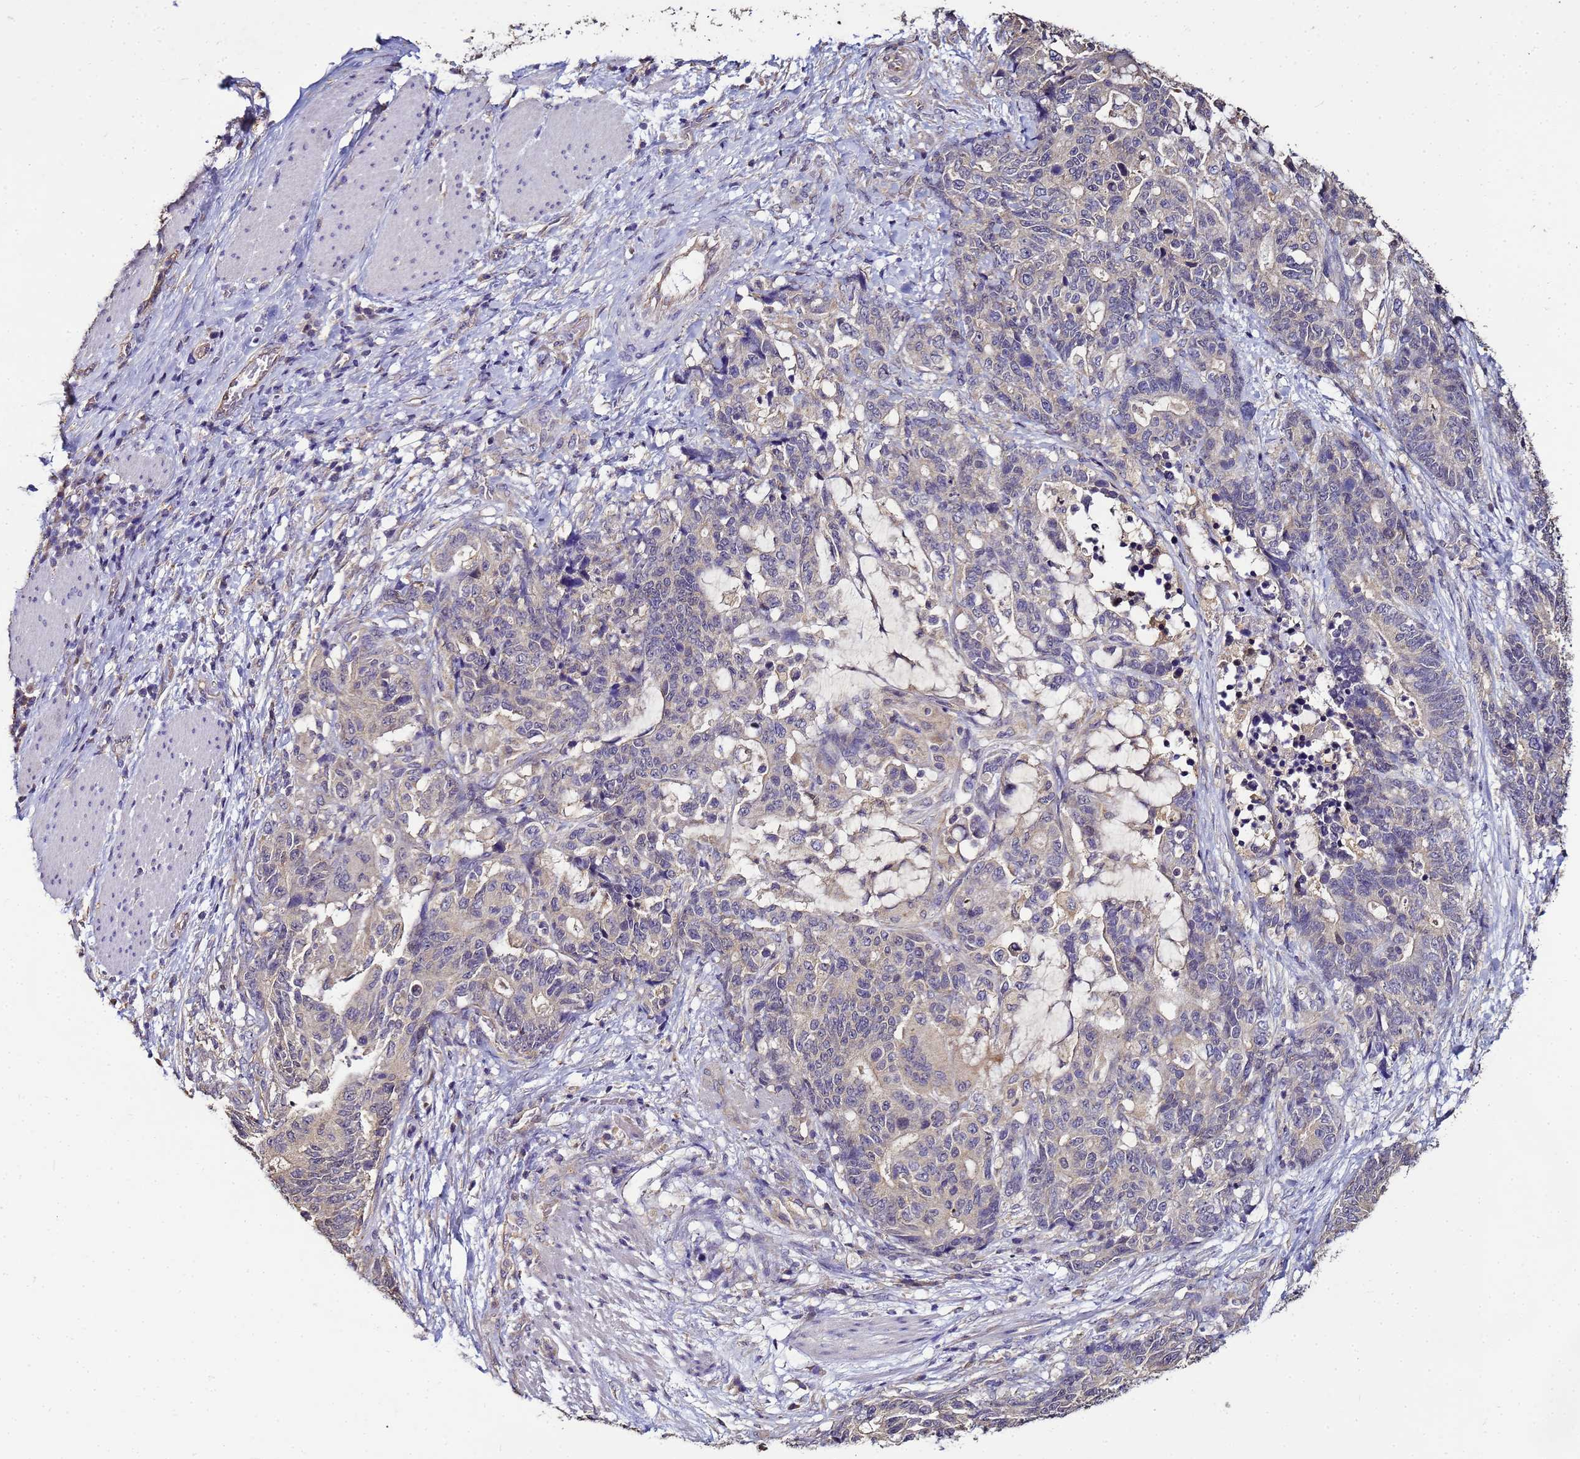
{"staining": {"intensity": "negative", "quantity": "none", "location": "none"}, "tissue": "stomach cancer", "cell_type": "Tumor cells", "image_type": "cancer", "snomed": [{"axis": "morphology", "description": "Normal tissue, NOS"}, {"axis": "morphology", "description": "Adenocarcinoma, NOS"}, {"axis": "topography", "description": "Stomach"}], "caption": "Tumor cells are negative for protein expression in human adenocarcinoma (stomach). (DAB immunohistochemistry (IHC), high magnification).", "gene": "ENOPH1", "patient": {"sex": "female", "age": 64}}